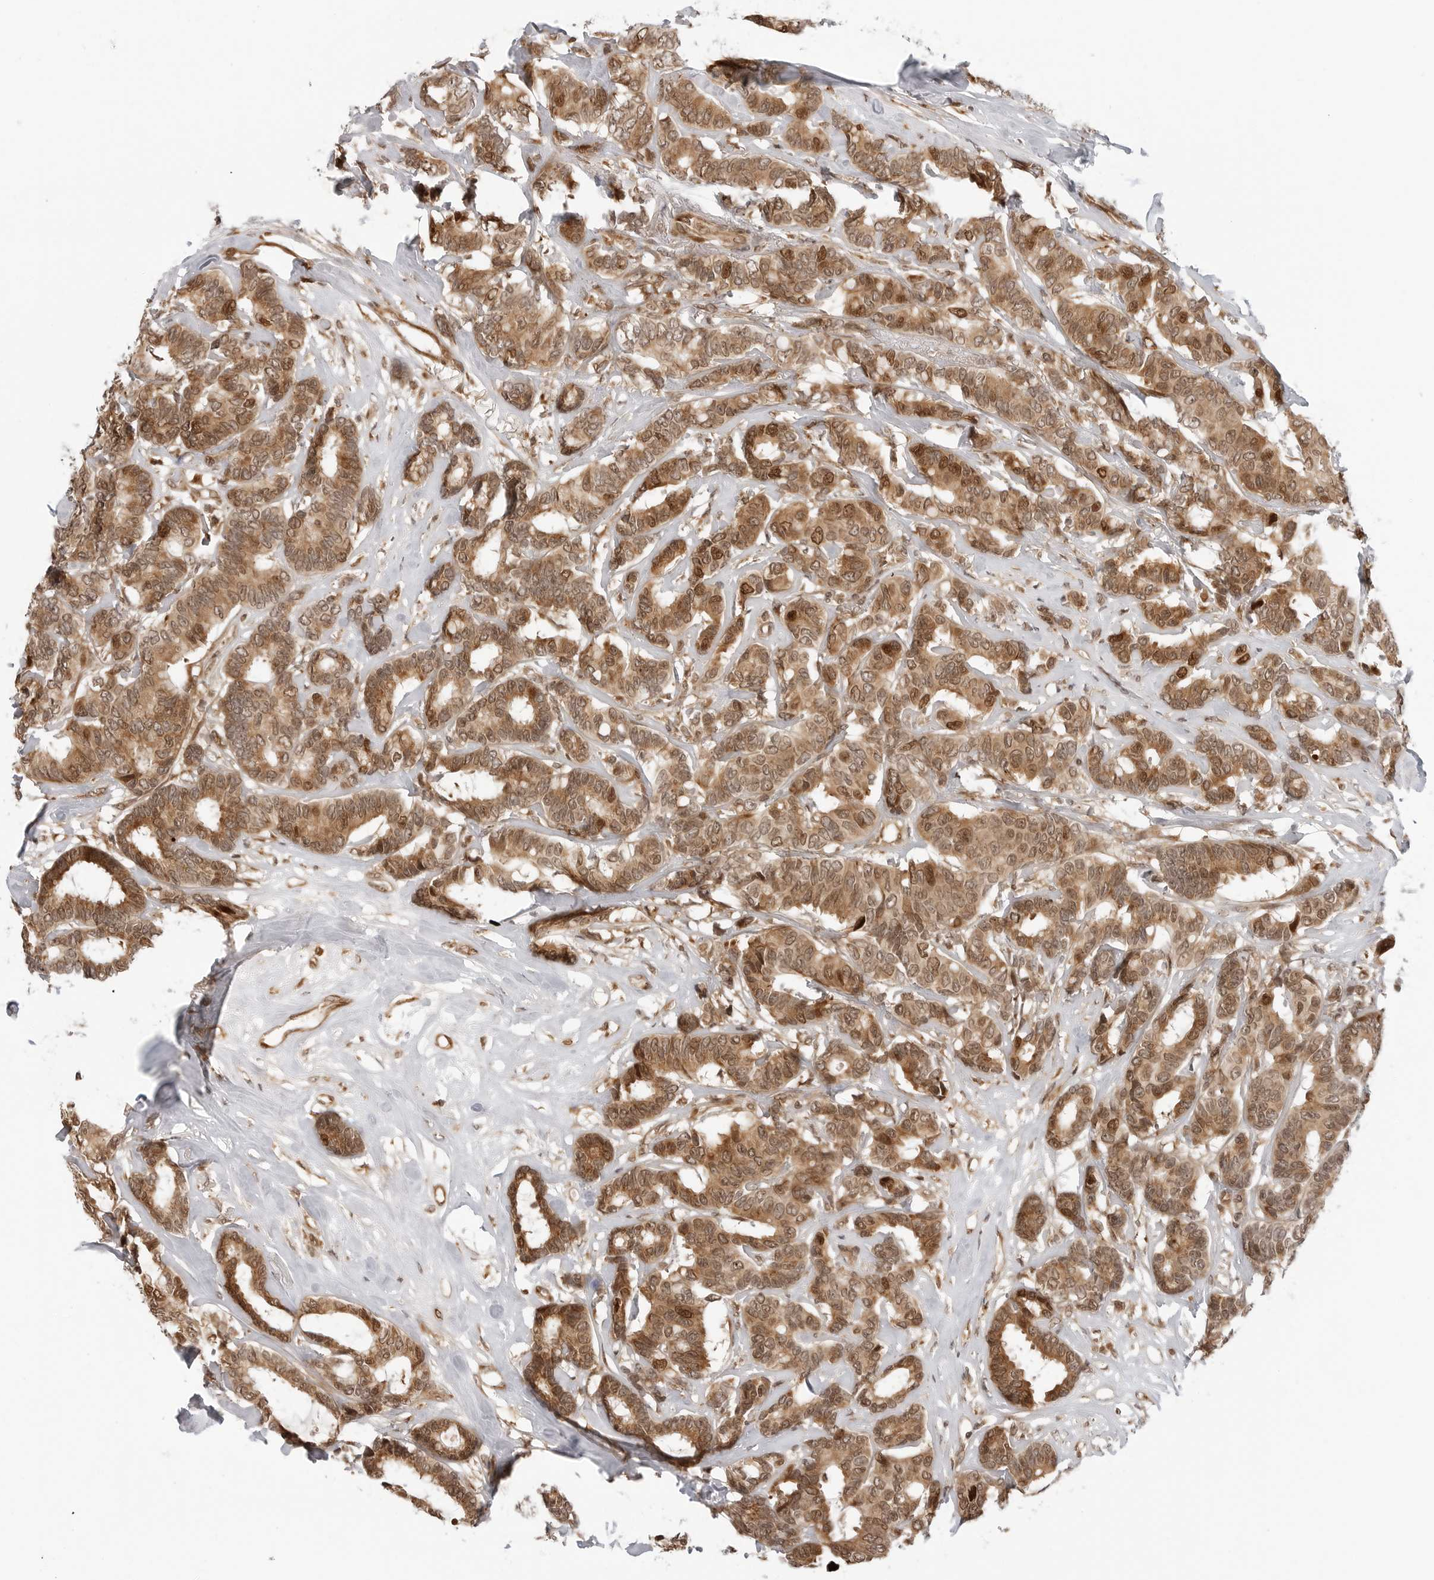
{"staining": {"intensity": "moderate", "quantity": ">75%", "location": "cytoplasmic/membranous,nuclear"}, "tissue": "breast cancer", "cell_type": "Tumor cells", "image_type": "cancer", "snomed": [{"axis": "morphology", "description": "Duct carcinoma"}, {"axis": "topography", "description": "Breast"}], "caption": "Breast cancer (infiltrating ductal carcinoma) stained with IHC displays moderate cytoplasmic/membranous and nuclear staining in approximately >75% of tumor cells.", "gene": "TIPRL", "patient": {"sex": "female", "age": 87}}